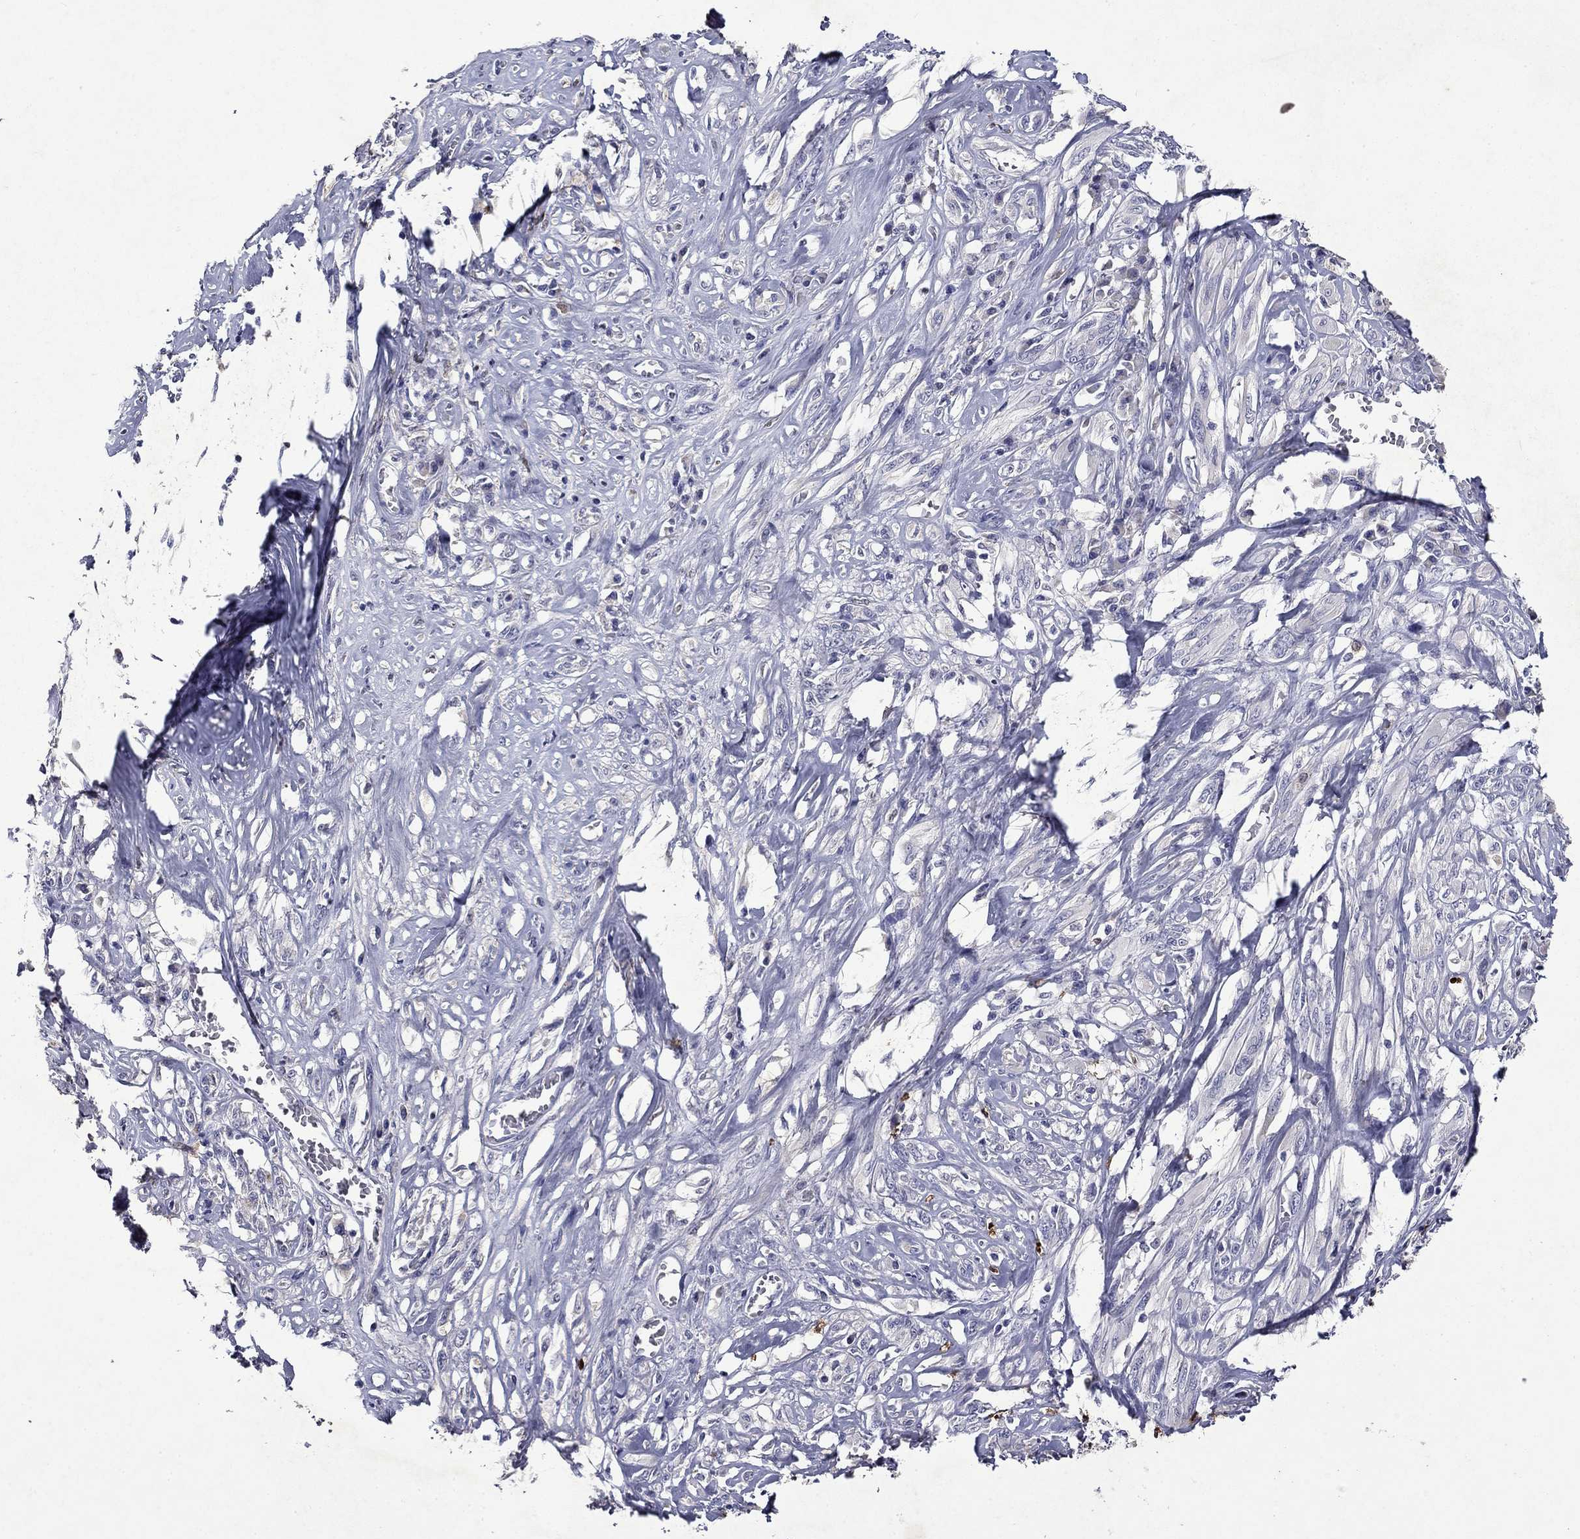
{"staining": {"intensity": "negative", "quantity": "none", "location": "none"}, "tissue": "melanoma", "cell_type": "Tumor cells", "image_type": "cancer", "snomed": [{"axis": "morphology", "description": "Malignant melanoma, NOS"}, {"axis": "topography", "description": "Skin"}], "caption": "A photomicrograph of human melanoma is negative for staining in tumor cells. Nuclei are stained in blue.", "gene": "IRF5", "patient": {"sex": "female", "age": 91}}